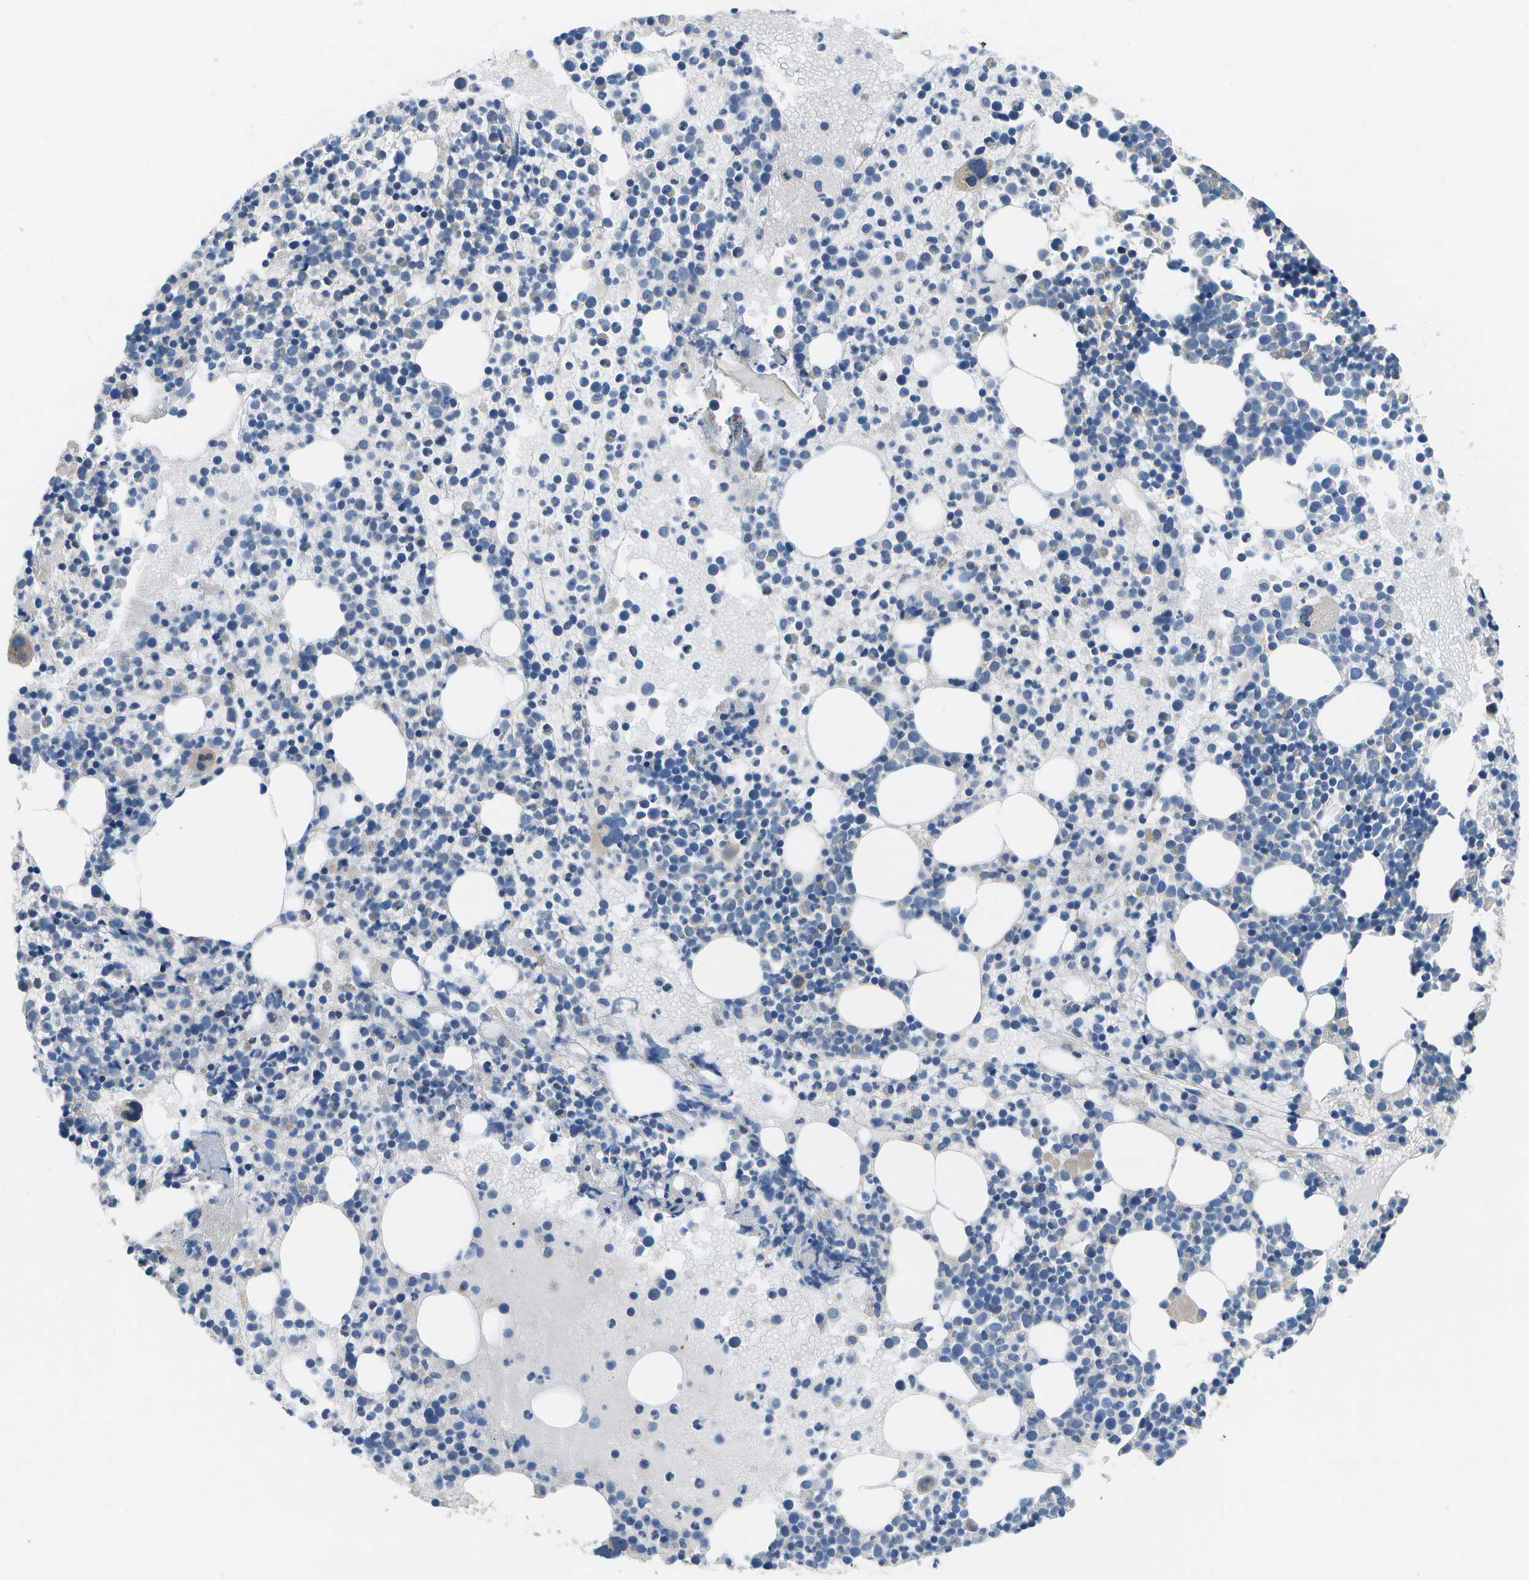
{"staining": {"intensity": "weak", "quantity": "<25%", "location": "cytoplasmic/membranous"}, "tissue": "bone marrow", "cell_type": "Hematopoietic cells", "image_type": "normal", "snomed": [{"axis": "morphology", "description": "Normal tissue, NOS"}, {"axis": "morphology", "description": "Inflammation, NOS"}, {"axis": "topography", "description": "Bone marrow"}], "caption": "Bone marrow stained for a protein using immunohistochemistry exhibits no staining hematopoietic cells.", "gene": "P3H1", "patient": {"sex": "male", "age": 58}}